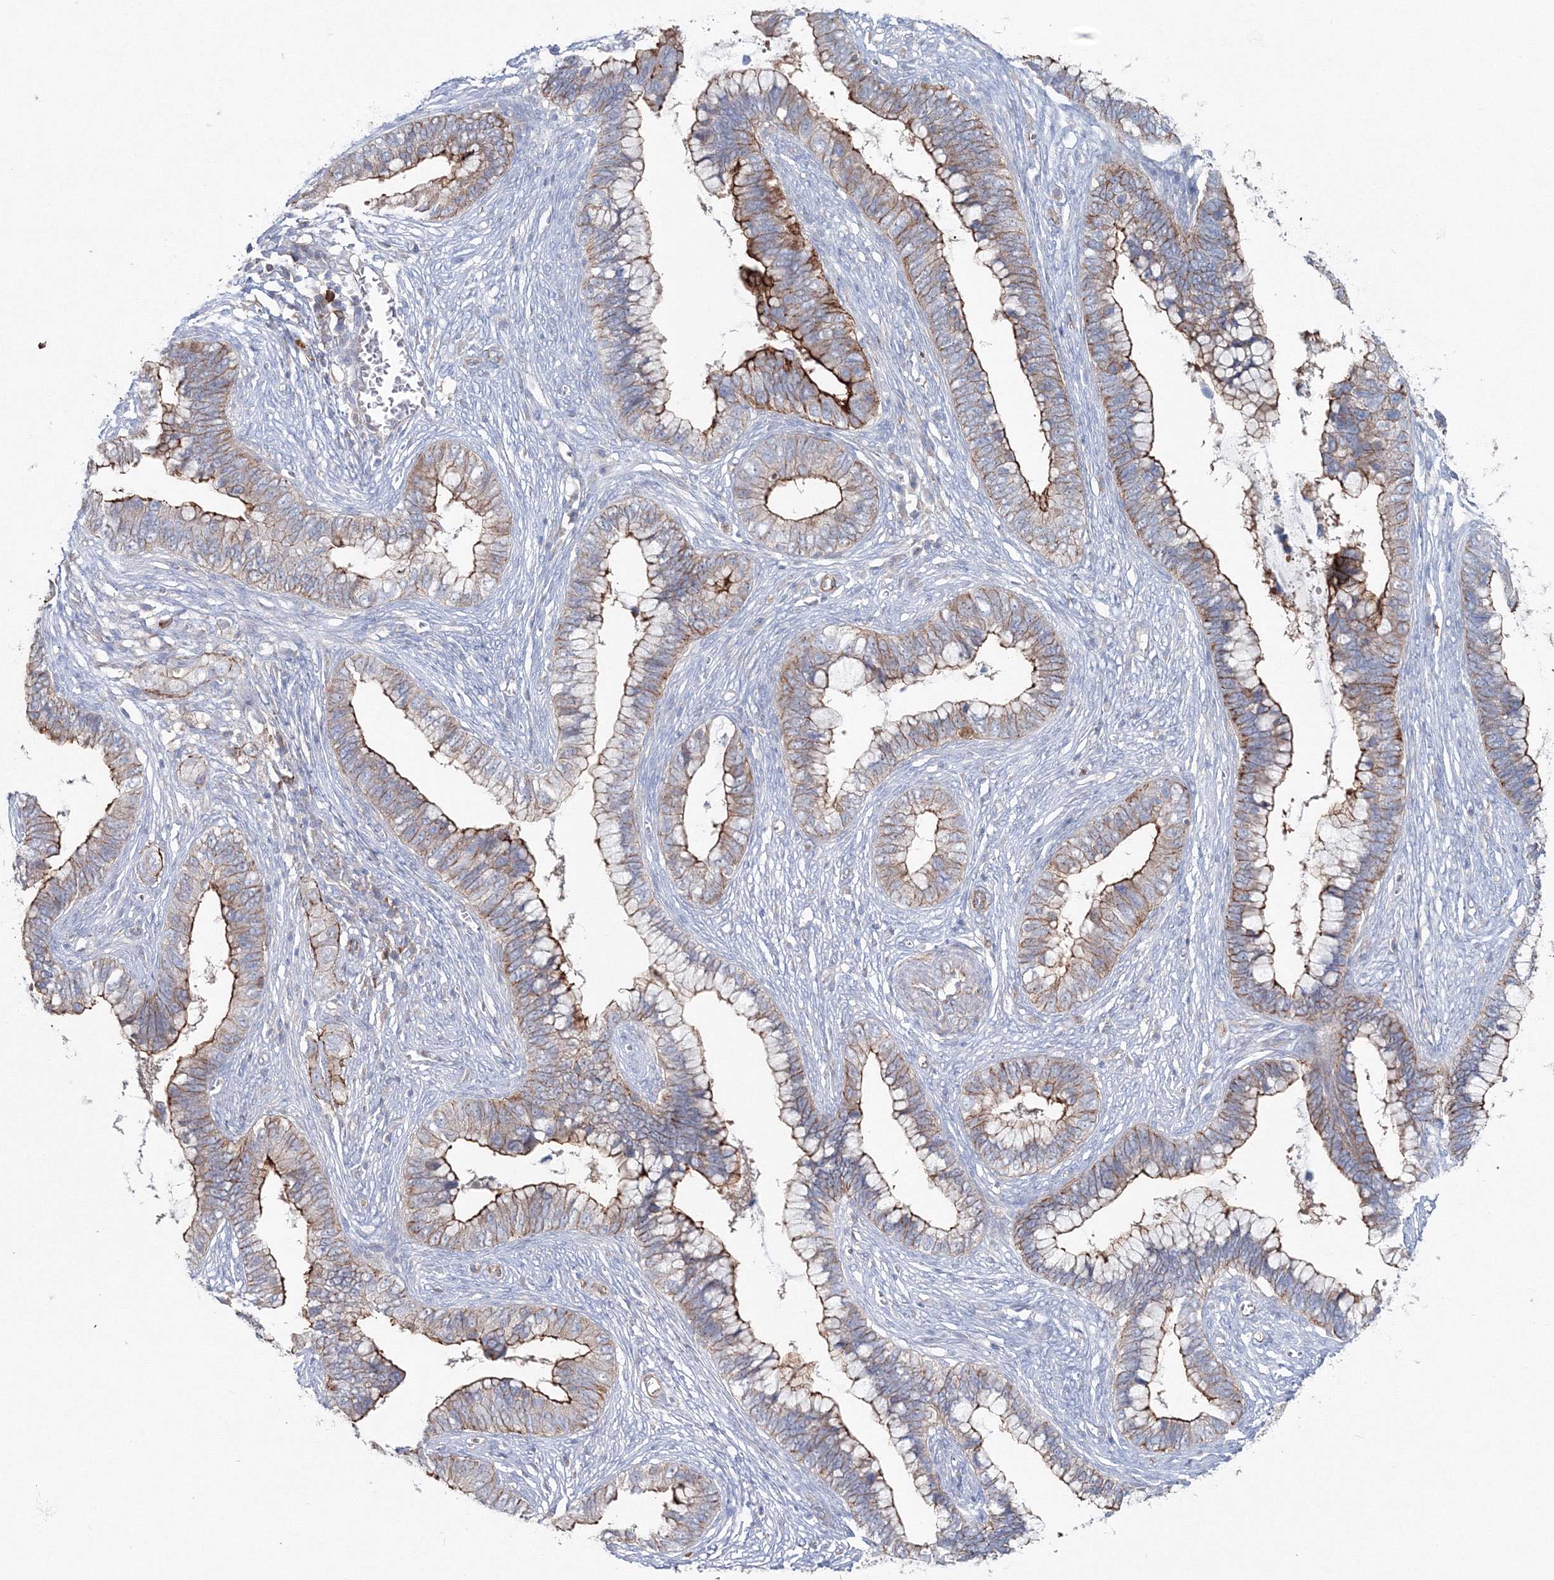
{"staining": {"intensity": "moderate", "quantity": "25%-75%", "location": "cytoplasmic/membranous"}, "tissue": "cervical cancer", "cell_type": "Tumor cells", "image_type": "cancer", "snomed": [{"axis": "morphology", "description": "Adenocarcinoma, NOS"}, {"axis": "topography", "description": "Cervix"}], "caption": "Cervical cancer was stained to show a protein in brown. There is medium levels of moderate cytoplasmic/membranous expression in approximately 25%-75% of tumor cells.", "gene": "GGA2", "patient": {"sex": "female", "age": 44}}